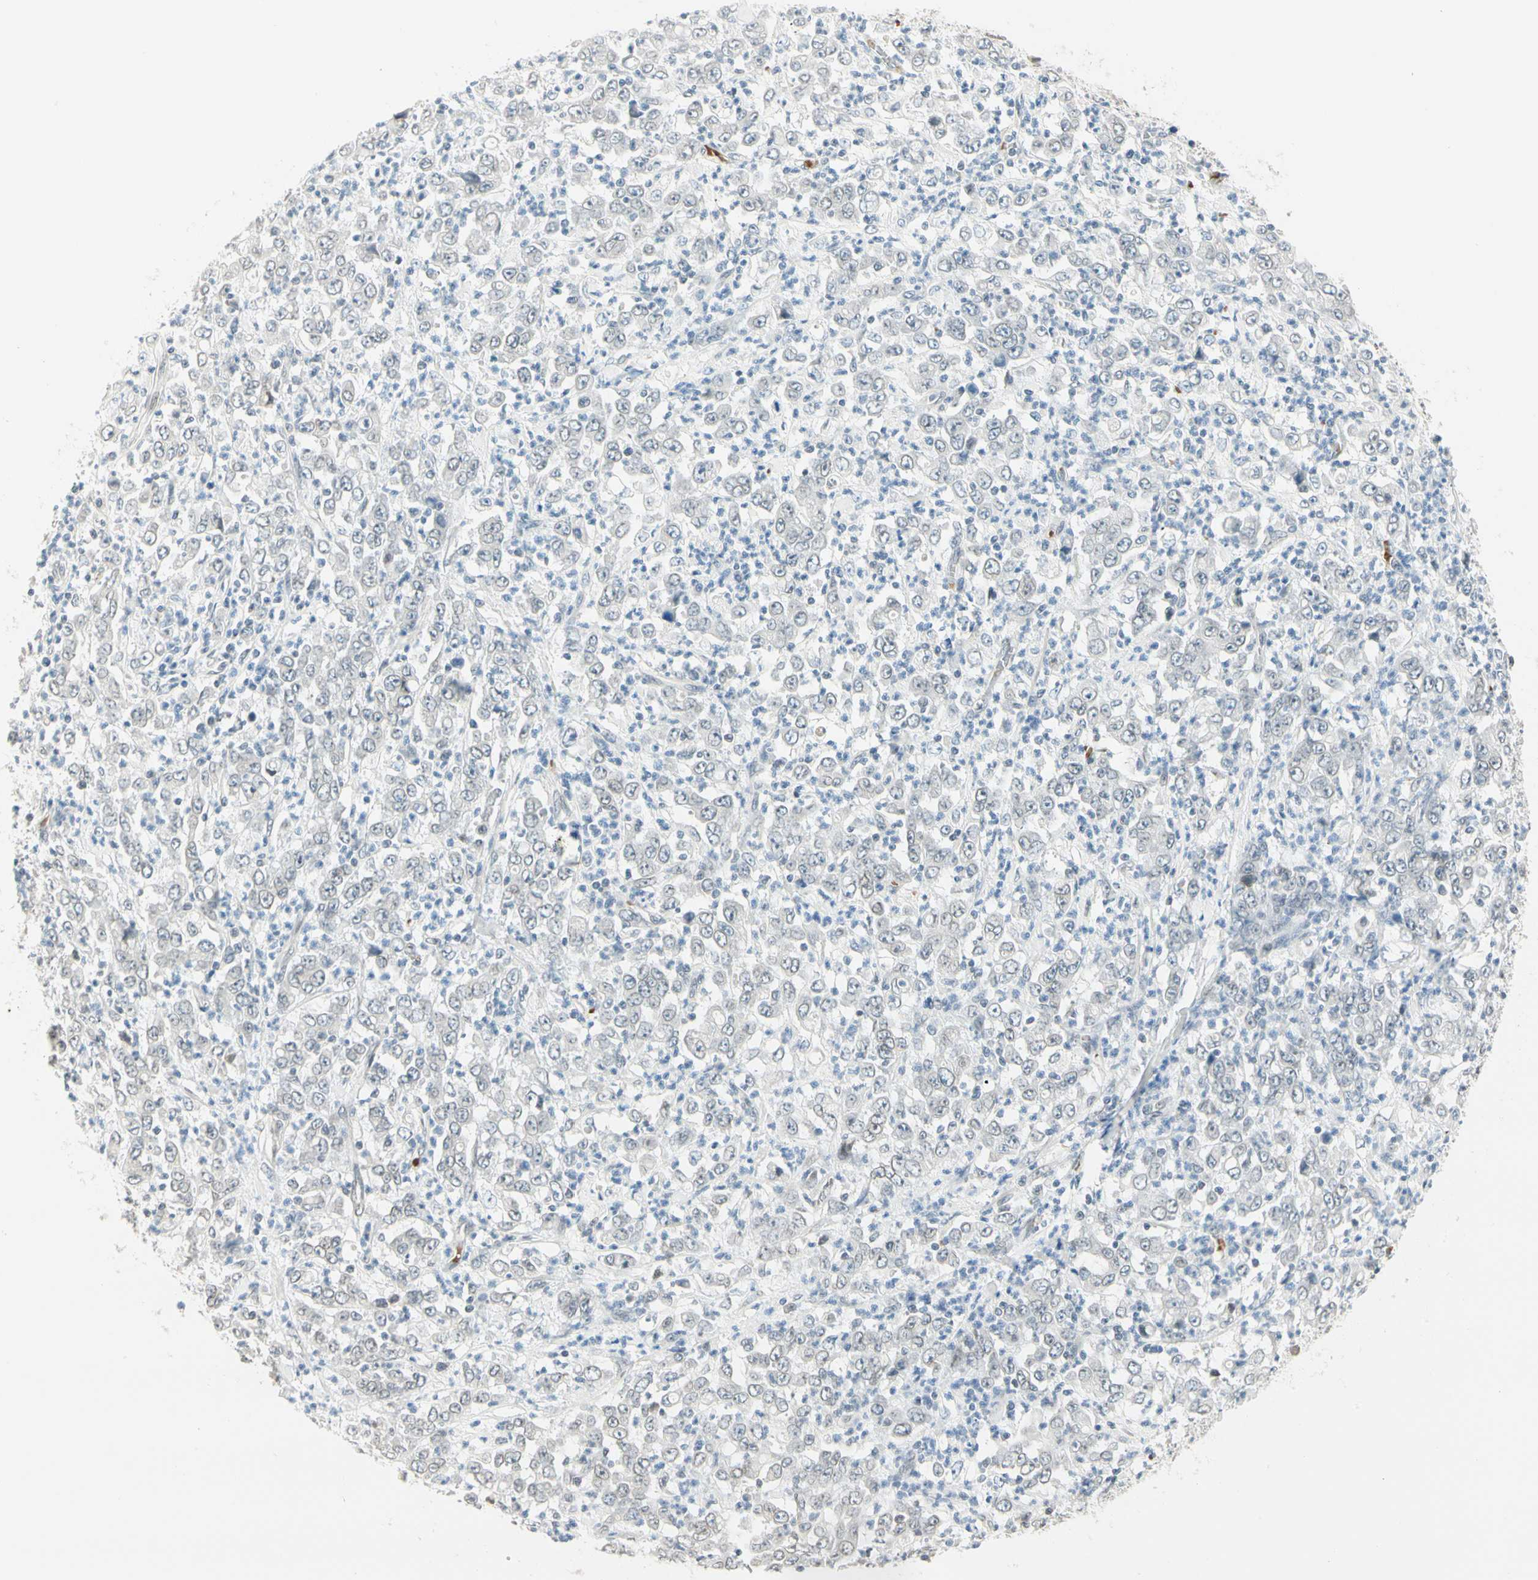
{"staining": {"intensity": "negative", "quantity": "none", "location": "none"}, "tissue": "stomach cancer", "cell_type": "Tumor cells", "image_type": "cancer", "snomed": [{"axis": "morphology", "description": "Adenocarcinoma, NOS"}, {"axis": "topography", "description": "Stomach, lower"}], "caption": "Stomach cancer (adenocarcinoma) was stained to show a protein in brown. There is no significant staining in tumor cells.", "gene": "BCAN", "patient": {"sex": "female", "age": 71}}